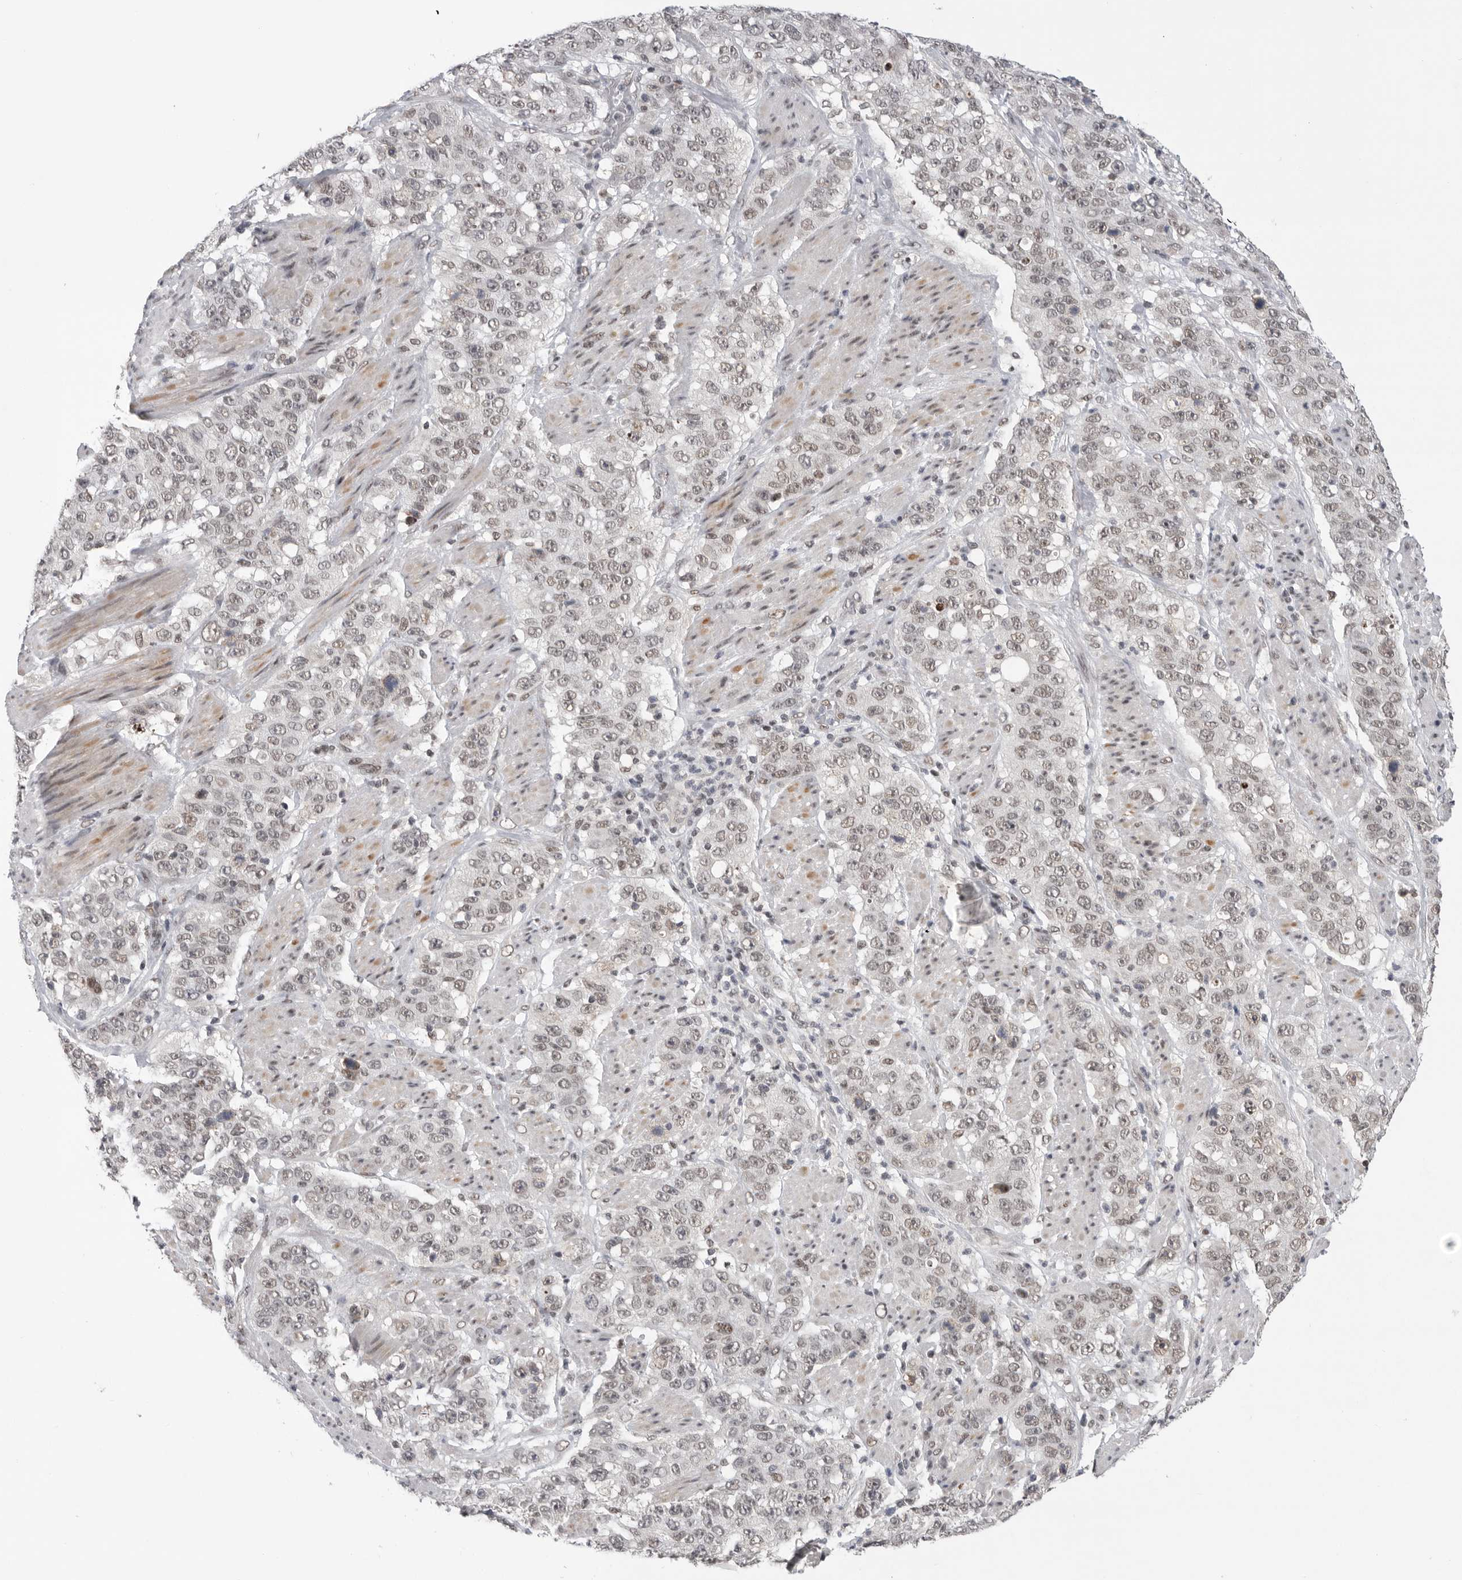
{"staining": {"intensity": "weak", "quantity": ">75%", "location": "nuclear"}, "tissue": "stomach cancer", "cell_type": "Tumor cells", "image_type": "cancer", "snomed": [{"axis": "morphology", "description": "Adenocarcinoma, NOS"}, {"axis": "topography", "description": "Stomach"}], "caption": "IHC of stomach cancer (adenocarcinoma) demonstrates low levels of weak nuclear staining in approximately >75% of tumor cells.", "gene": "POU5F1", "patient": {"sex": "male", "age": 48}}